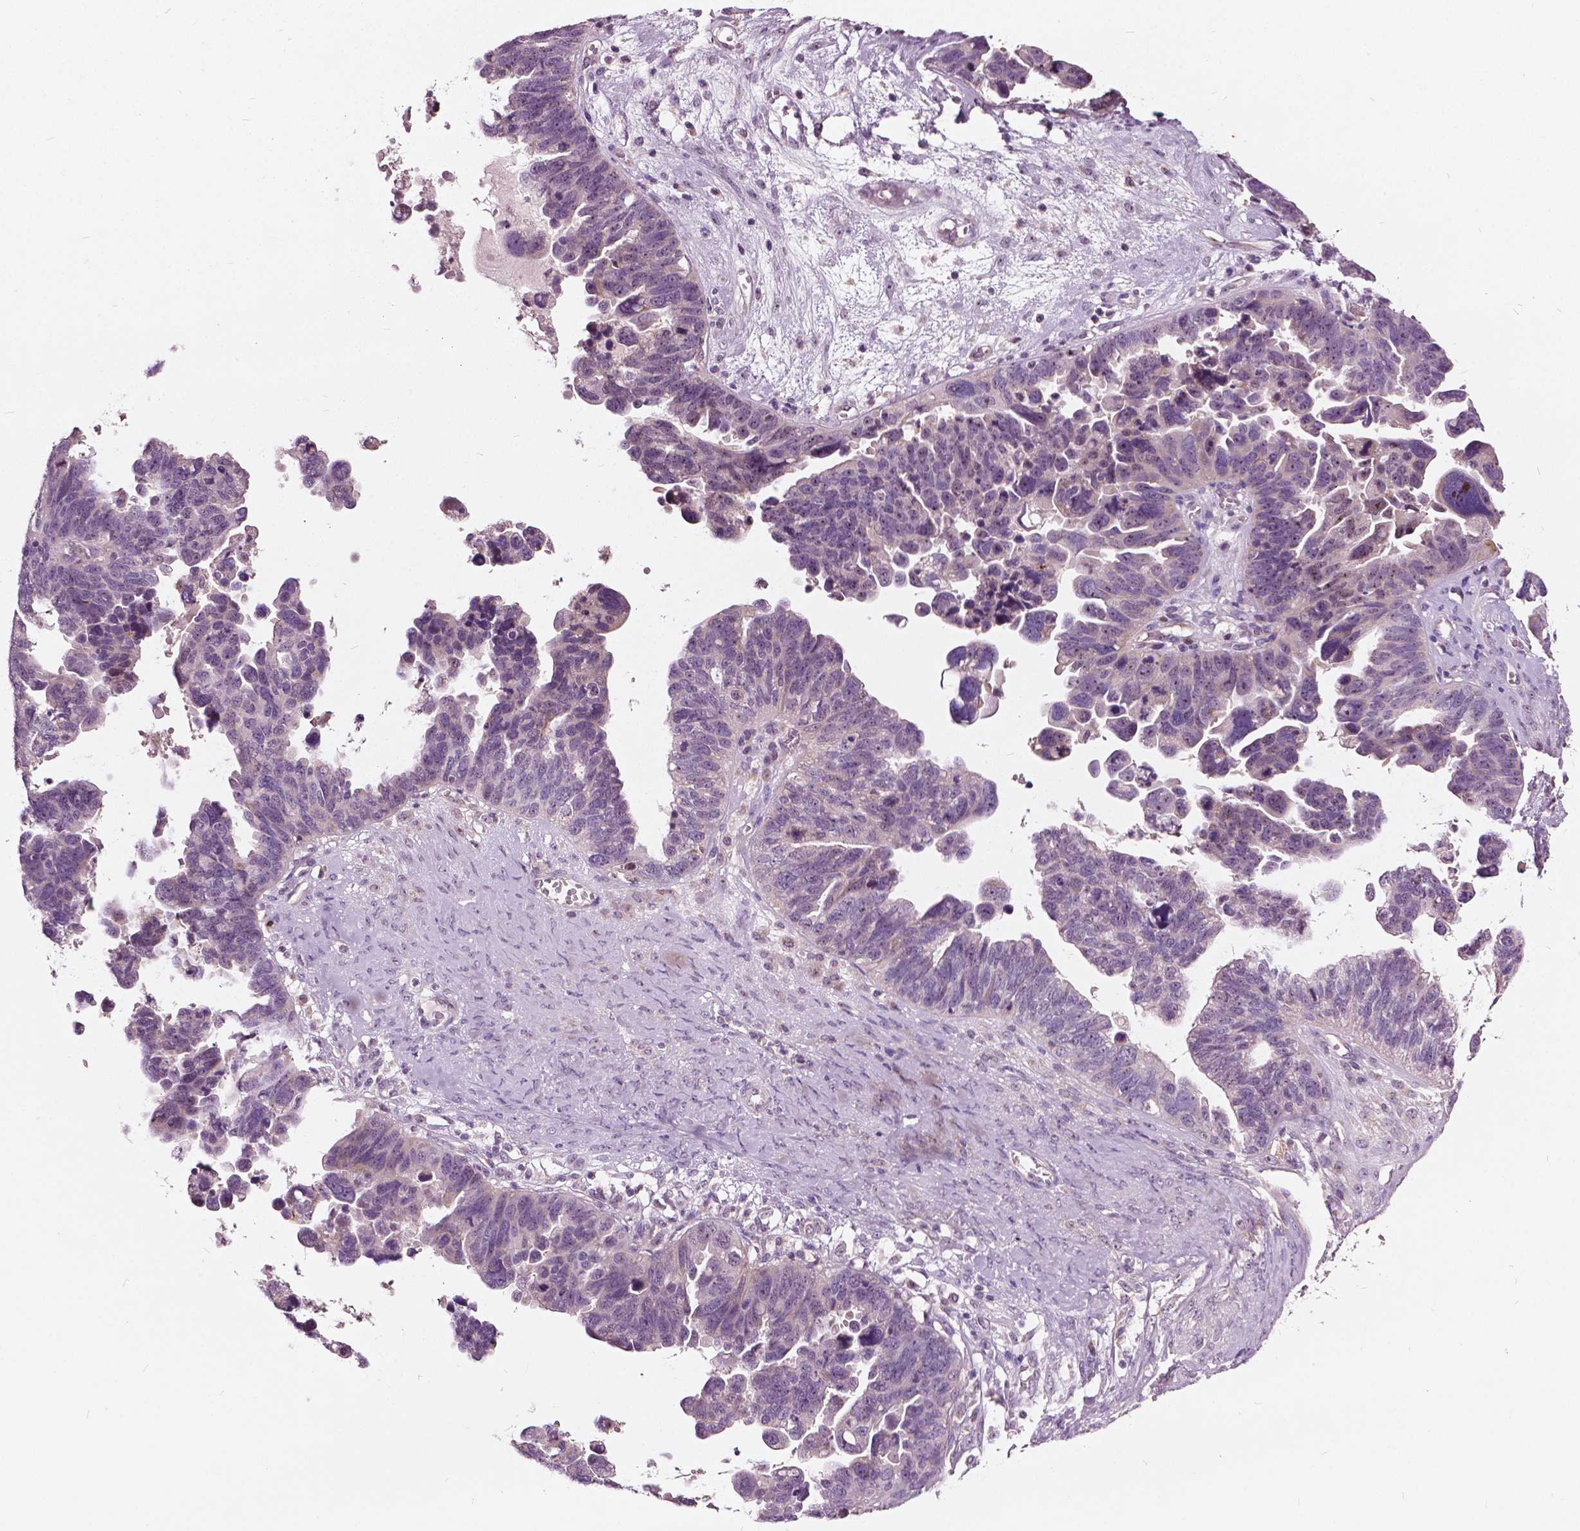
{"staining": {"intensity": "weak", "quantity": "<25%", "location": "nuclear"}, "tissue": "ovarian cancer", "cell_type": "Tumor cells", "image_type": "cancer", "snomed": [{"axis": "morphology", "description": "Cystadenocarcinoma, serous, NOS"}, {"axis": "topography", "description": "Ovary"}], "caption": "Tumor cells show no significant staining in serous cystadenocarcinoma (ovarian).", "gene": "ODF3L2", "patient": {"sex": "female", "age": 60}}